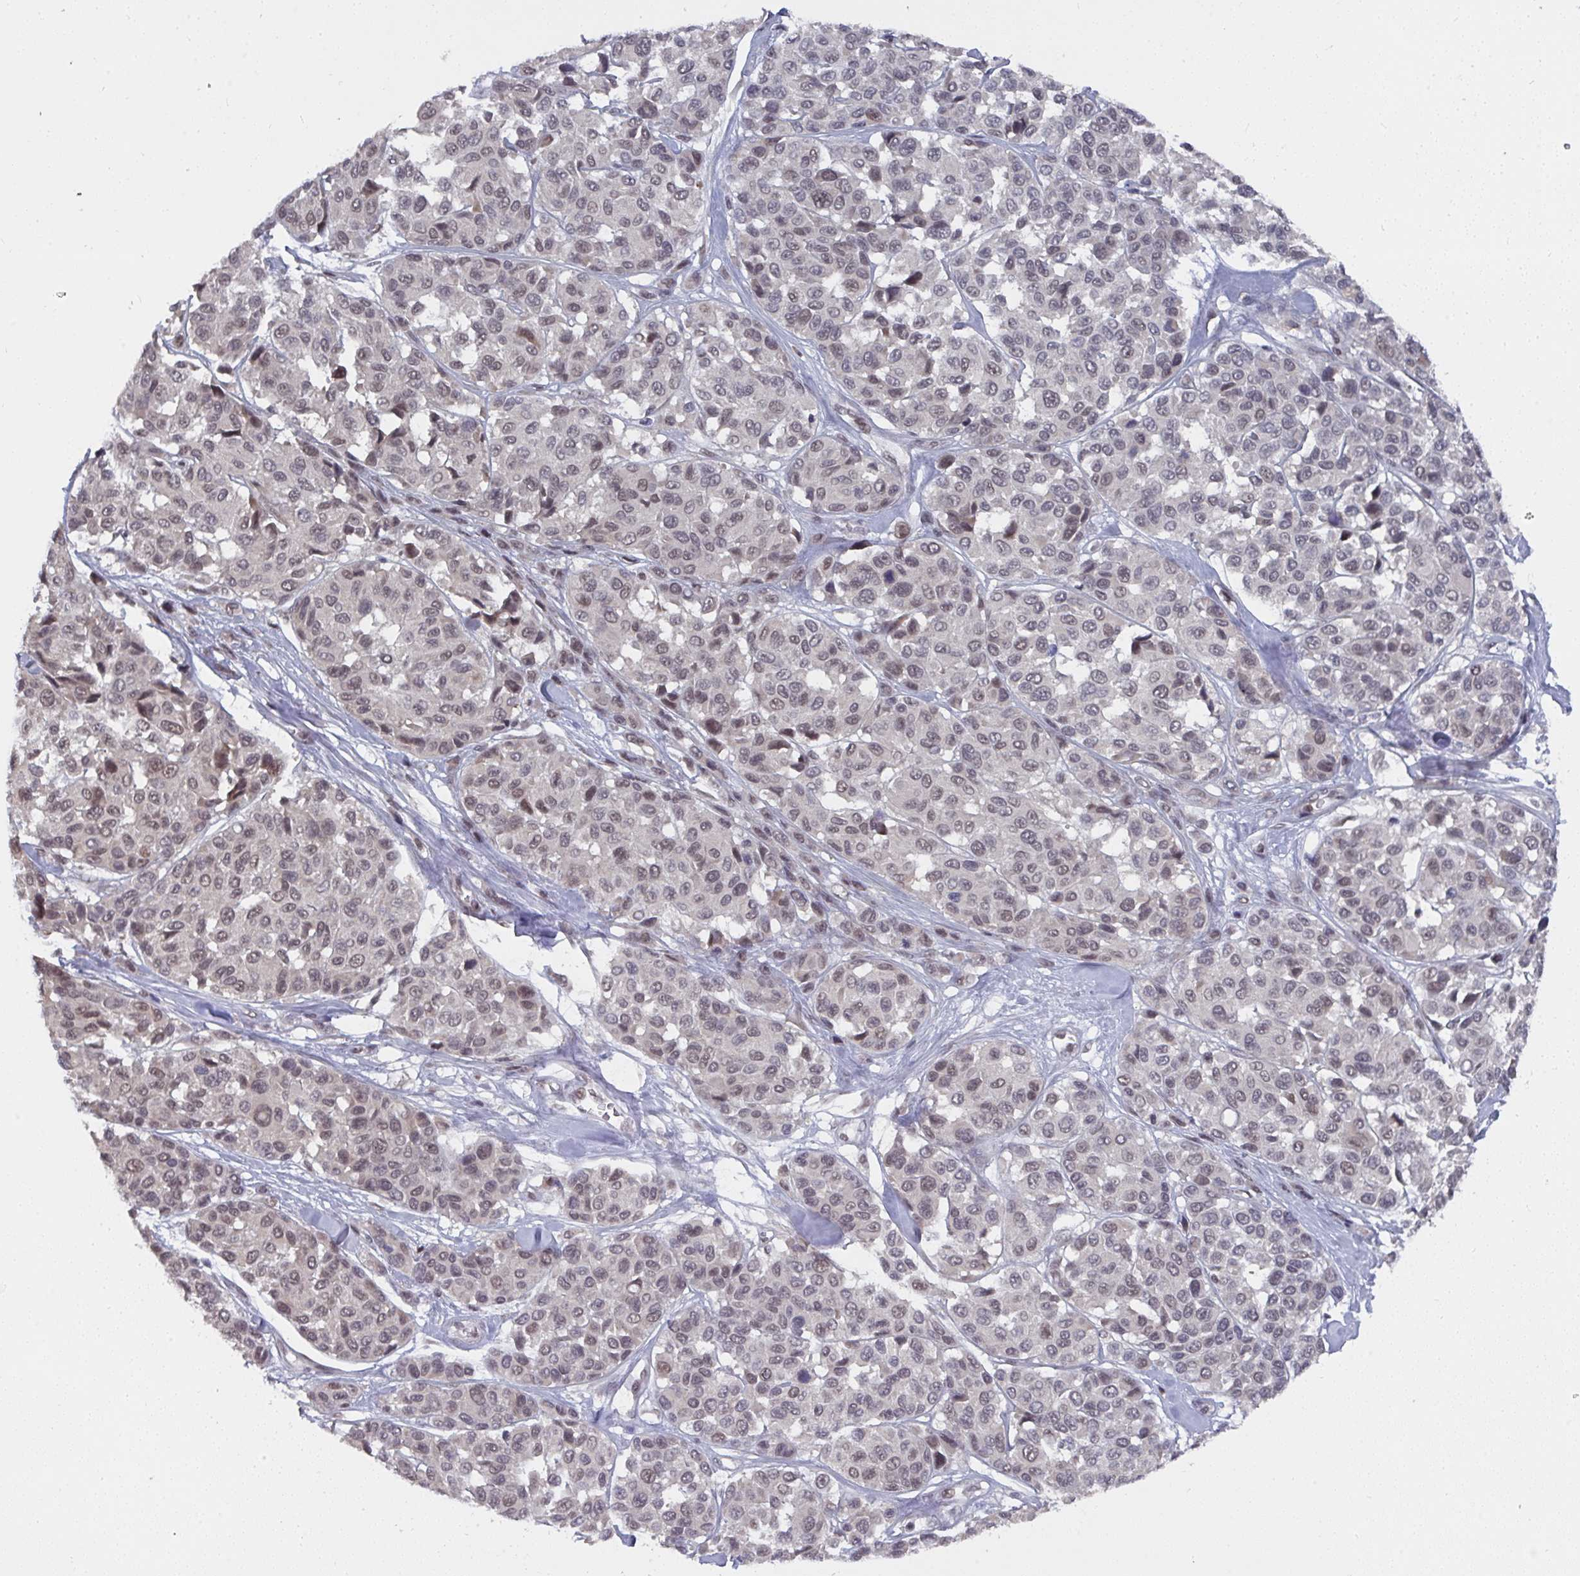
{"staining": {"intensity": "weak", "quantity": ">75%", "location": "nuclear"}, "tissue": "melanoma", "cell_type": "Tumor cells", "image_type": "cancer", "snomed": [{"axis": "morphology", "description": "Malignant melanoma, NOS"}, {"axis": "topography", "description": "Skin"}], "caption": "Weak nuclear protein expression is present in about >75% of tumor cells in malignant melanoma.", "gene": "JMJD1C", "patient": {"sex": "female", "age": 66}}